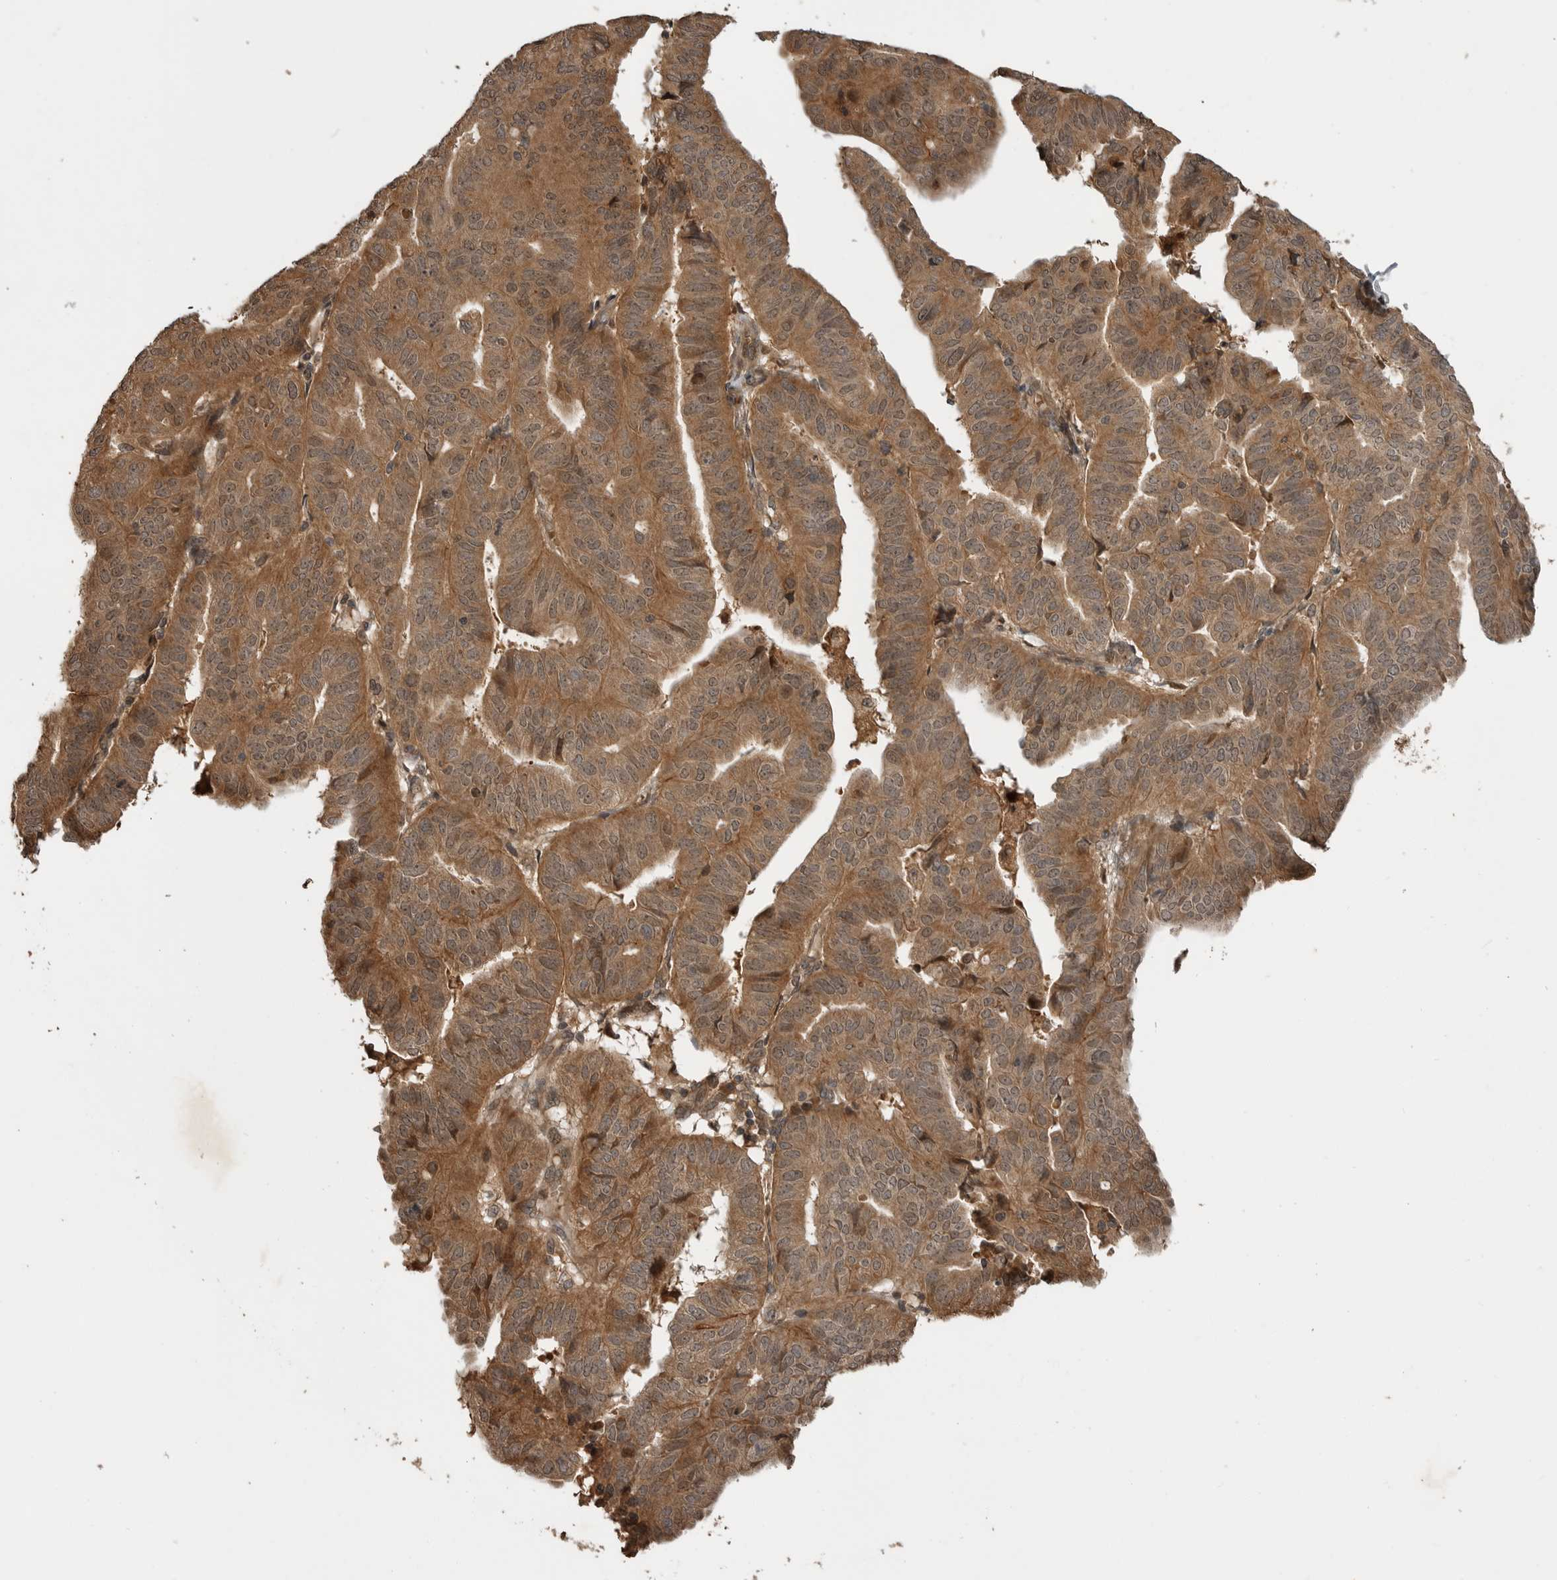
{"staining": {"intensity": "moderate", "quantity": ">75%", "location": "cytoplasmic/membranous"}, "tissue": "endometrial cancer", "cell_type": "Tumor cells", "image_type": "cancer", "snomed": [{"axis": "morphology", "description": "Adenocarcinoma, NOS"}, {"axis": "topography", "description": "Uterus"}], "caption": "Endometrial cancer stained with a protein marker shows moderate staining in tumor cells.", "gene": "AKAP7", "patient": {"sex": "female", "age": 77}}